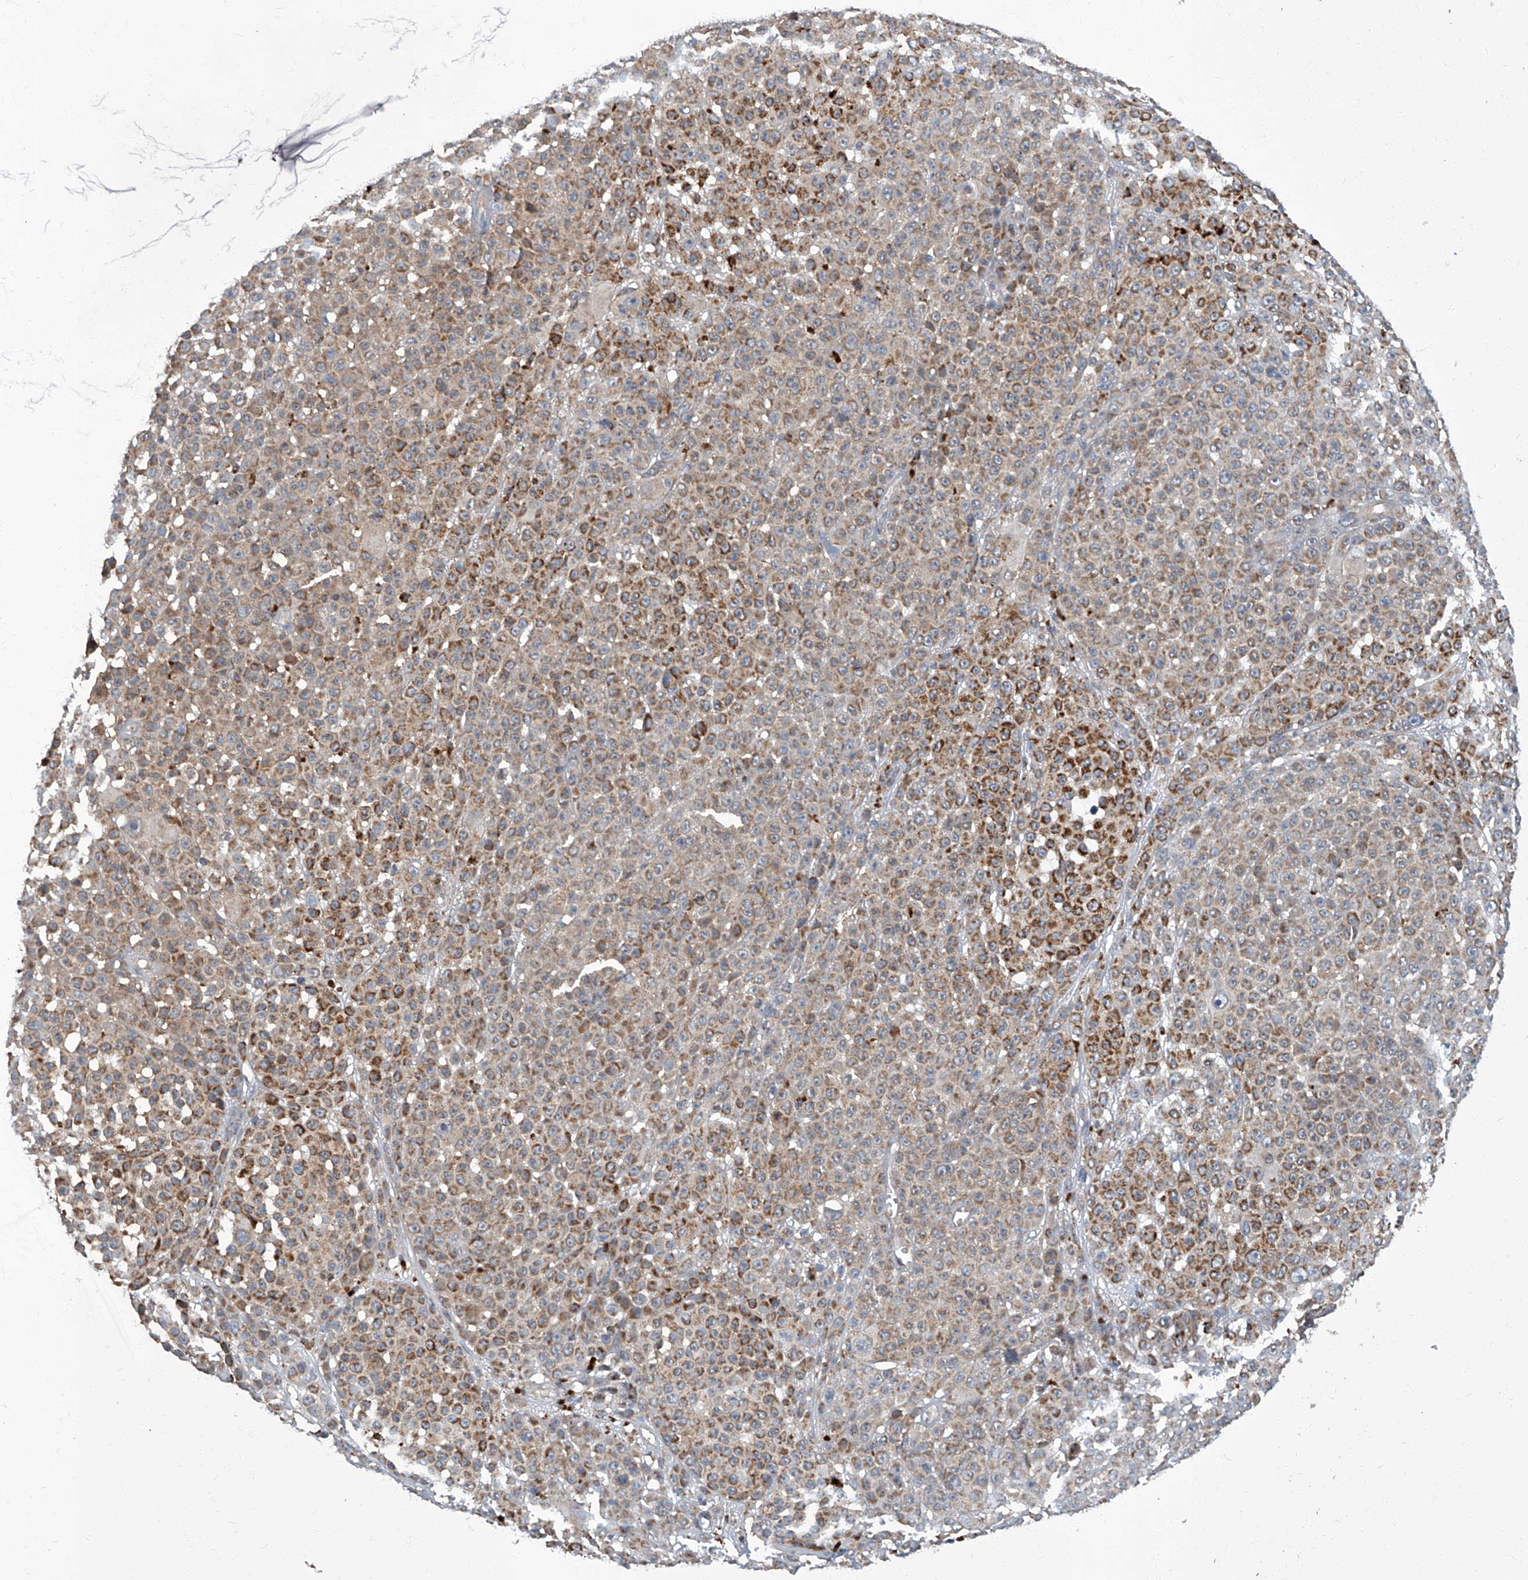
{"staining": {"intensity": "moderate", "quantity": "25%-75%", "location": "cytoplasmic/membranous"}, "tissue": "melanoma", "cell_type": "Tumor cells", "image_type": "cancer", "snomed": [{"axis": "morphology", "description": "Malignant melanoma, NOS"}, {"axis": "topography", "description": "Skin"}], "caption": "Human malignant melanoma stained with a protein marker reveals moderate staining in tumor cells.", "gene": "TNFRSF13B", "patient": {"sex": "female", "age": 94}}